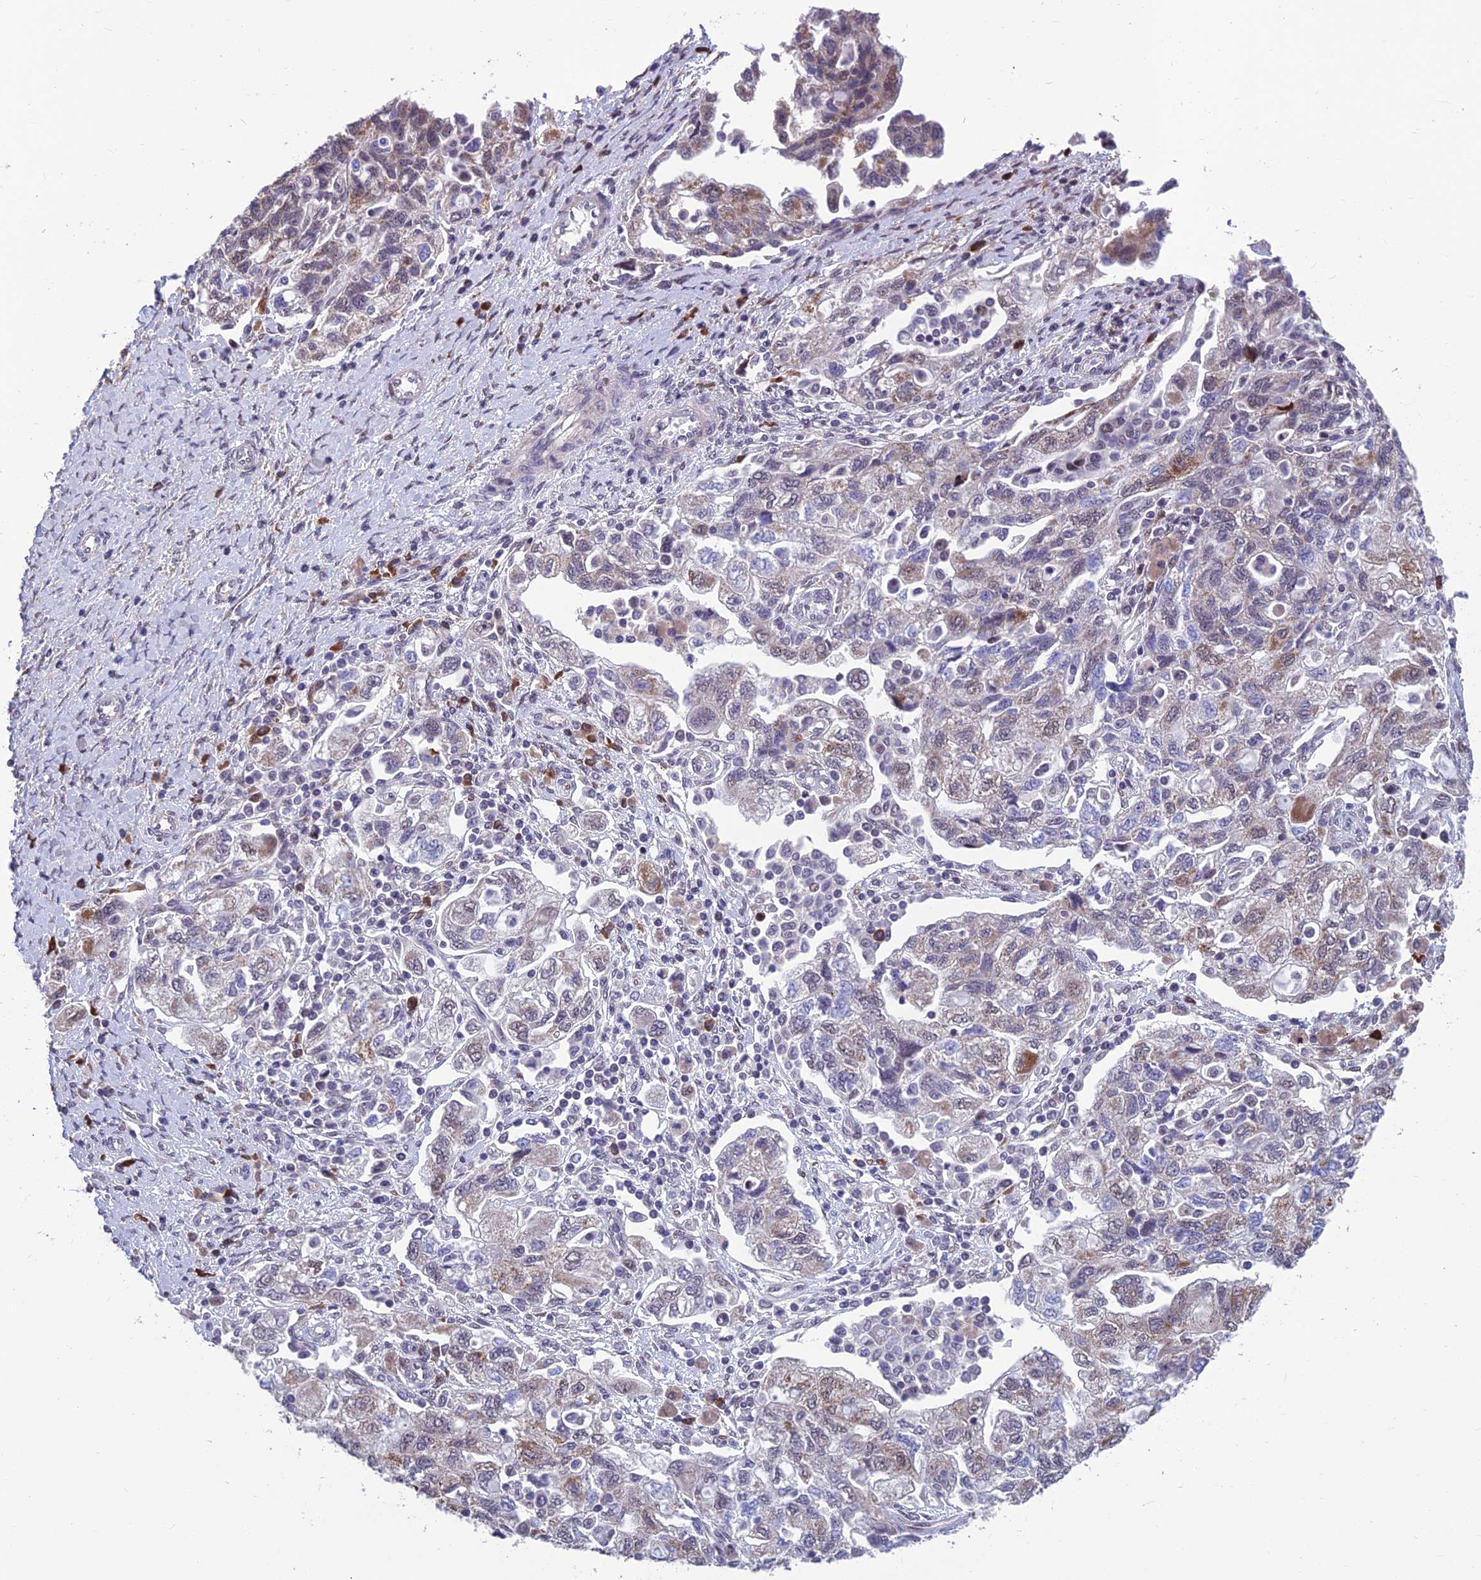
{"staining": {"intensity": "strong", "quantity": "25%-75%", "location": "cytoplasmic/membranous"}, "tissue": "ovarian cancer", "cell_type": "Tumor cells", "image_type": "cancer", "snomed": [{"axis": "morphology", "description": "Carcinoma, NOS"}, {"axis": "morphology", "description": "Cystadenocarcinoma, serous, NOS"}, {"axis": "topography", "description": "Ovary"}], "caption": "Ovarian cancer stained with IHC shows strong cytoplasmic/membranous expression in approximately 25%-75% of tumor cells.", "gene": "KIAA1191", "patient": {"sex": "female", "age": 69}}